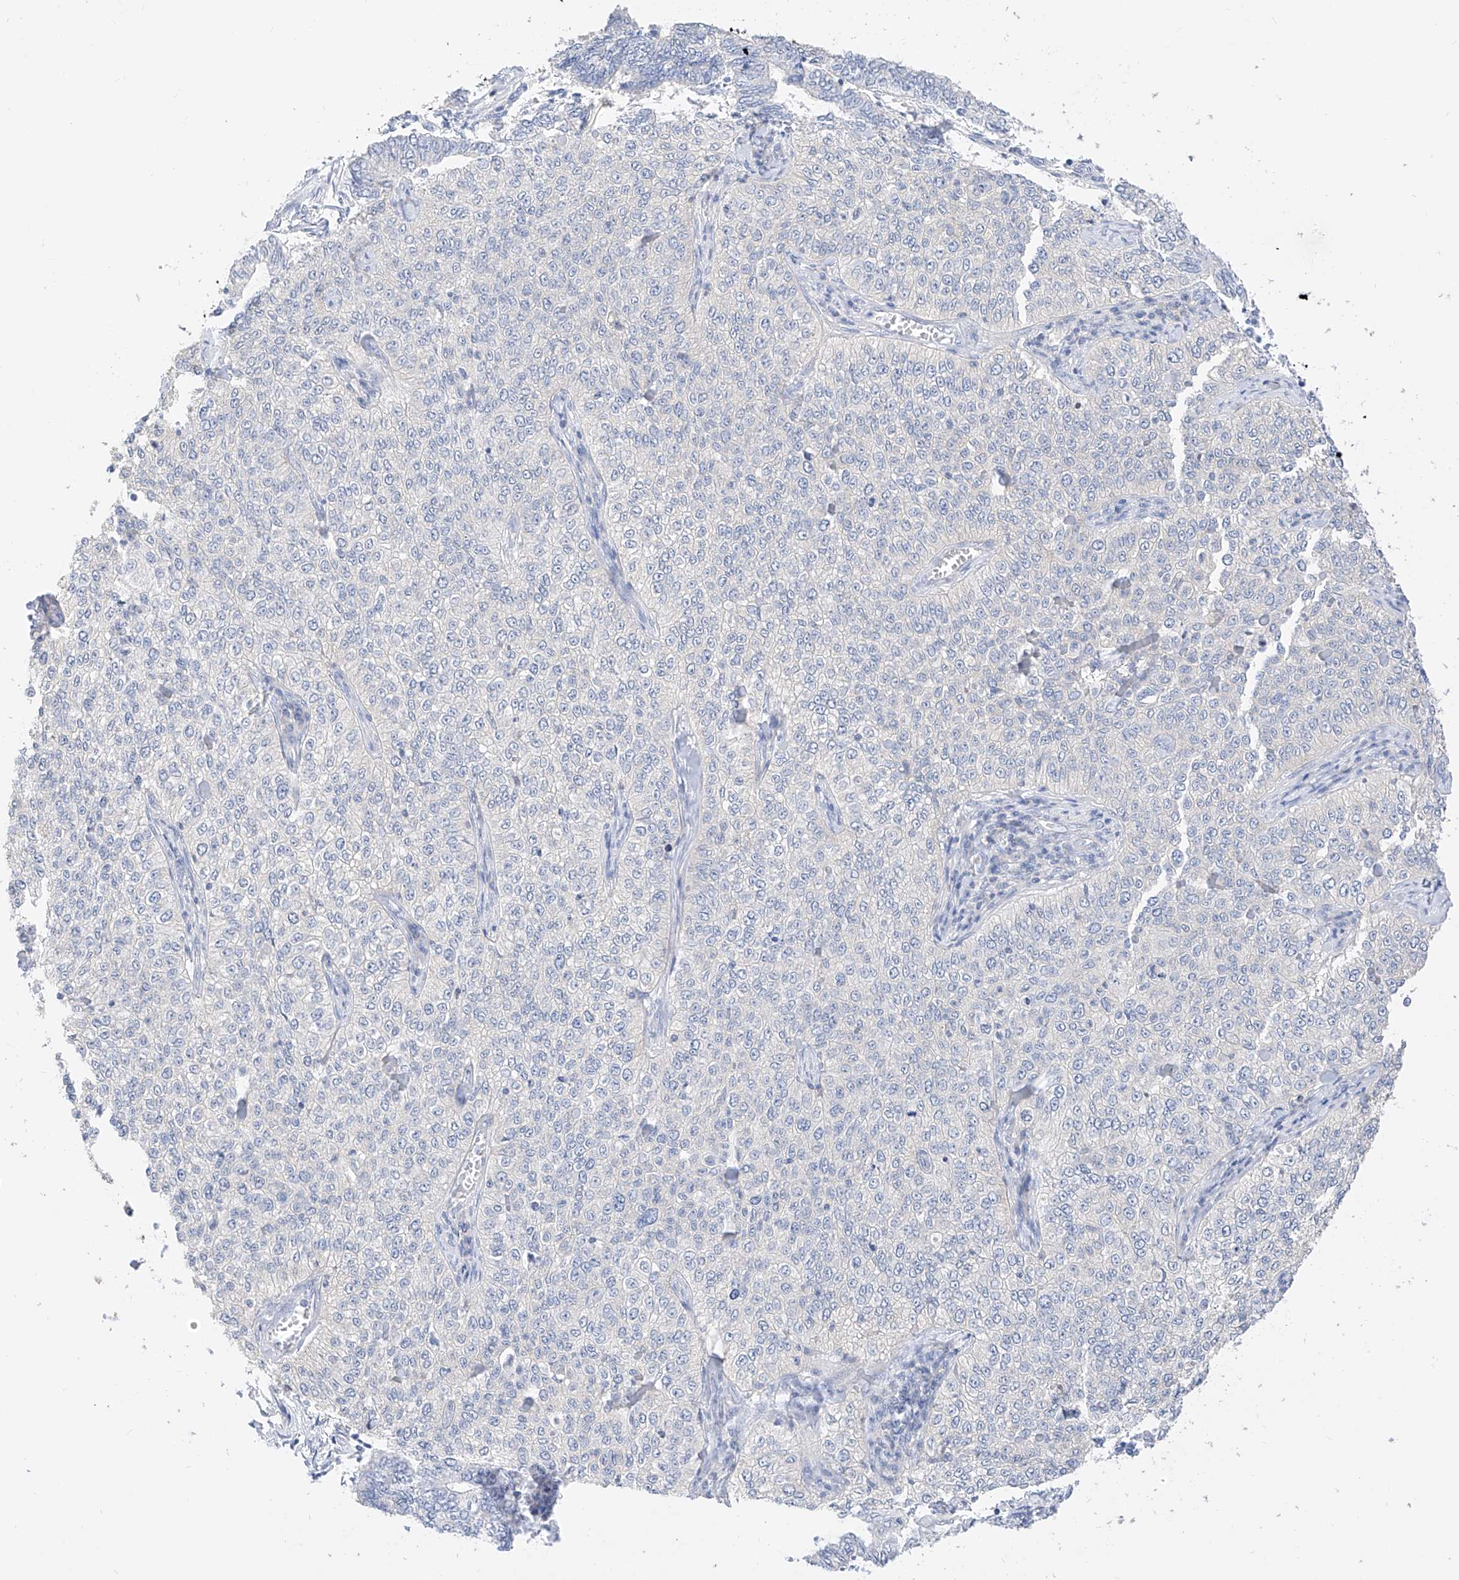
{"staining": {"intensity": "negative", "quantity": "none", "location": "none"}, "tissue": "cervical cancer", "cell_type": "Tumor cells", "image_type": "cancer", "snomed": [{"axis": "morphology", "description": "Squamous cell carcinoma, NOS"}, {"axis": "topography", "description": "Cervix"}], "caption": "Protein analysis of cervical cancer demonstrates no significant expression in tumor cells.", "gene": "ZZEF1", "patient": {"sex": "female", "age": 35}}